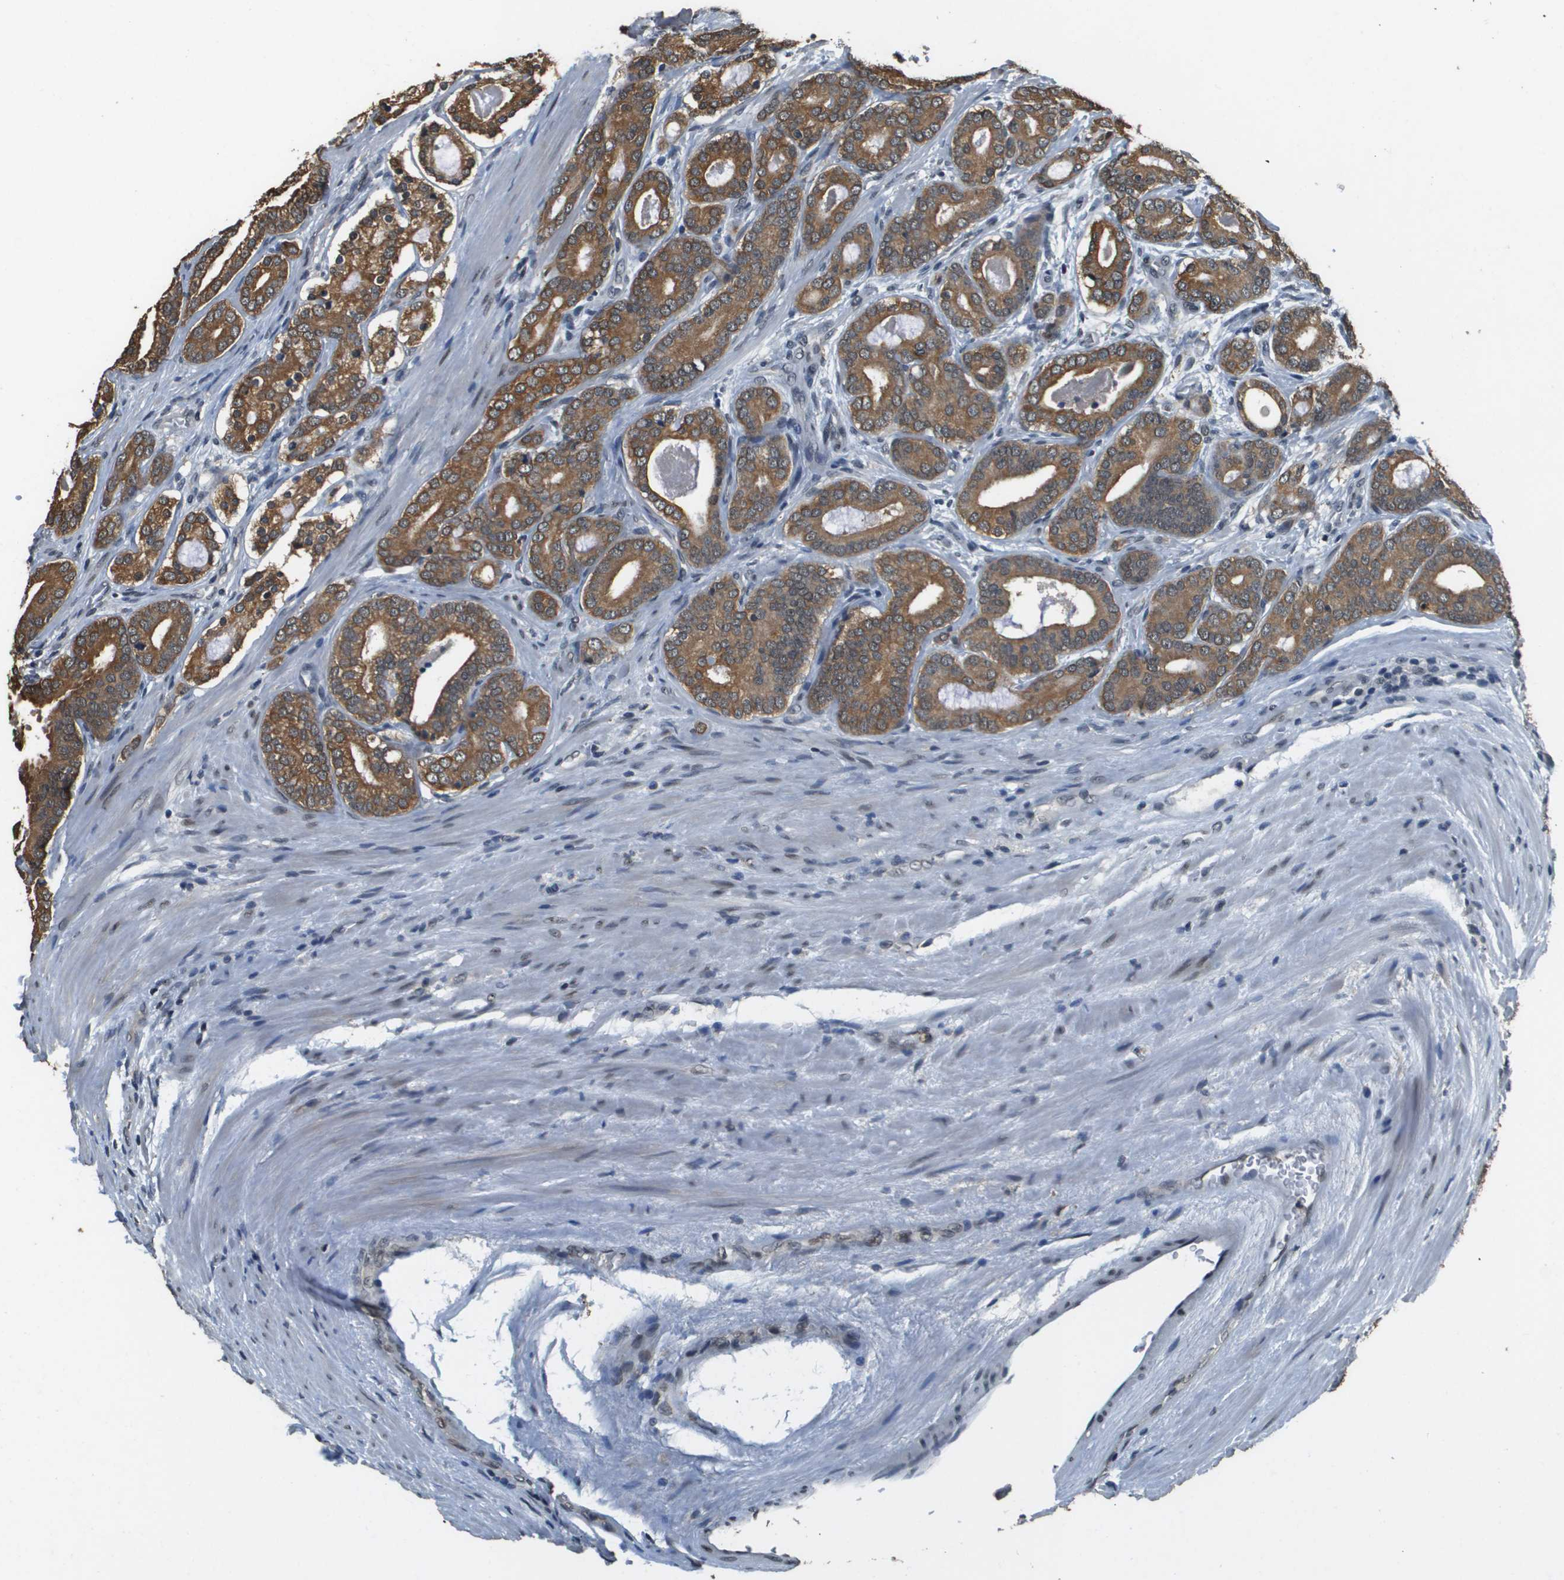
{"staining": {"intensity": "moderate", "quantity": ">75%", "location": "cytoplasmic/membranous"}, "tissue": "prostate cancer", "cell_type": "Tumor cells", "image_type": "cancer", "snomed": [{"axis": "morphology", "description": "Adenocarcinoma, High grade"}, {"axis": "topography", "description": "Prostate"}], "caption": "Human adenocarcinoma (high-grade) (prostate) stained for a protein (brown) exhibits moderate cytoplasmic/membranous positive expression in about >75% of tumor cells.", "gene": "FANCC", "patient": {"sex": "male", "age": 60}}